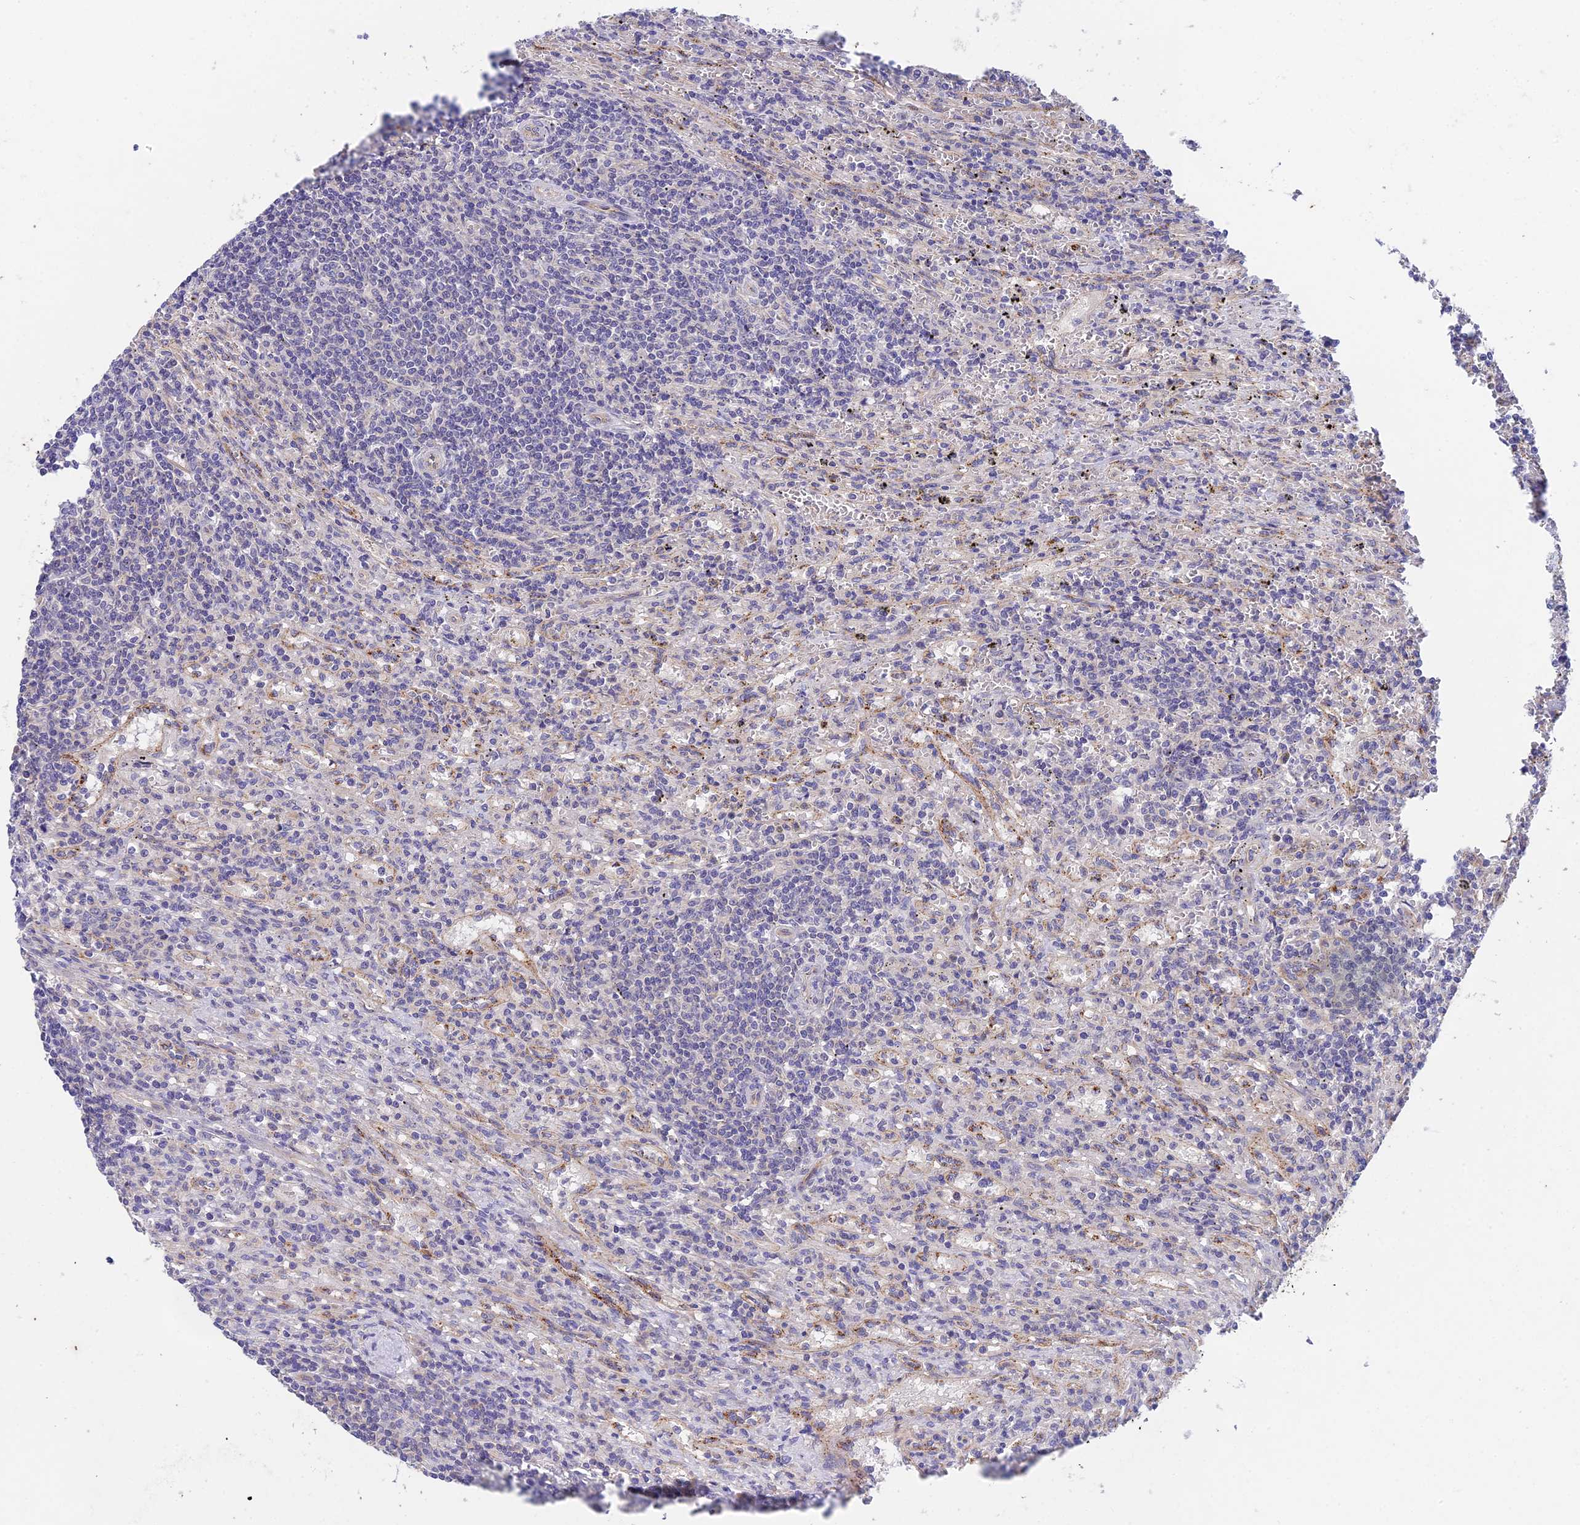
{"staining": {"intensity": "negative", "quantity": "none", "location": "none"}, "tissue": "lymphoma", "cell_type": "Tumor cells", "image_type": "cancer", "snomed": [{"axis": "morphology", "description": "Malignant lymphoma, non-Hodgkin's type, Low grade"}, {"axis": "topography", "description": "Spleen"}], "caption": "The histopathology image reveals no staining of tumor cells in lymphoma.", "gene": "ADAMTS13", "patient": {"sex": "male", "age": 76}}